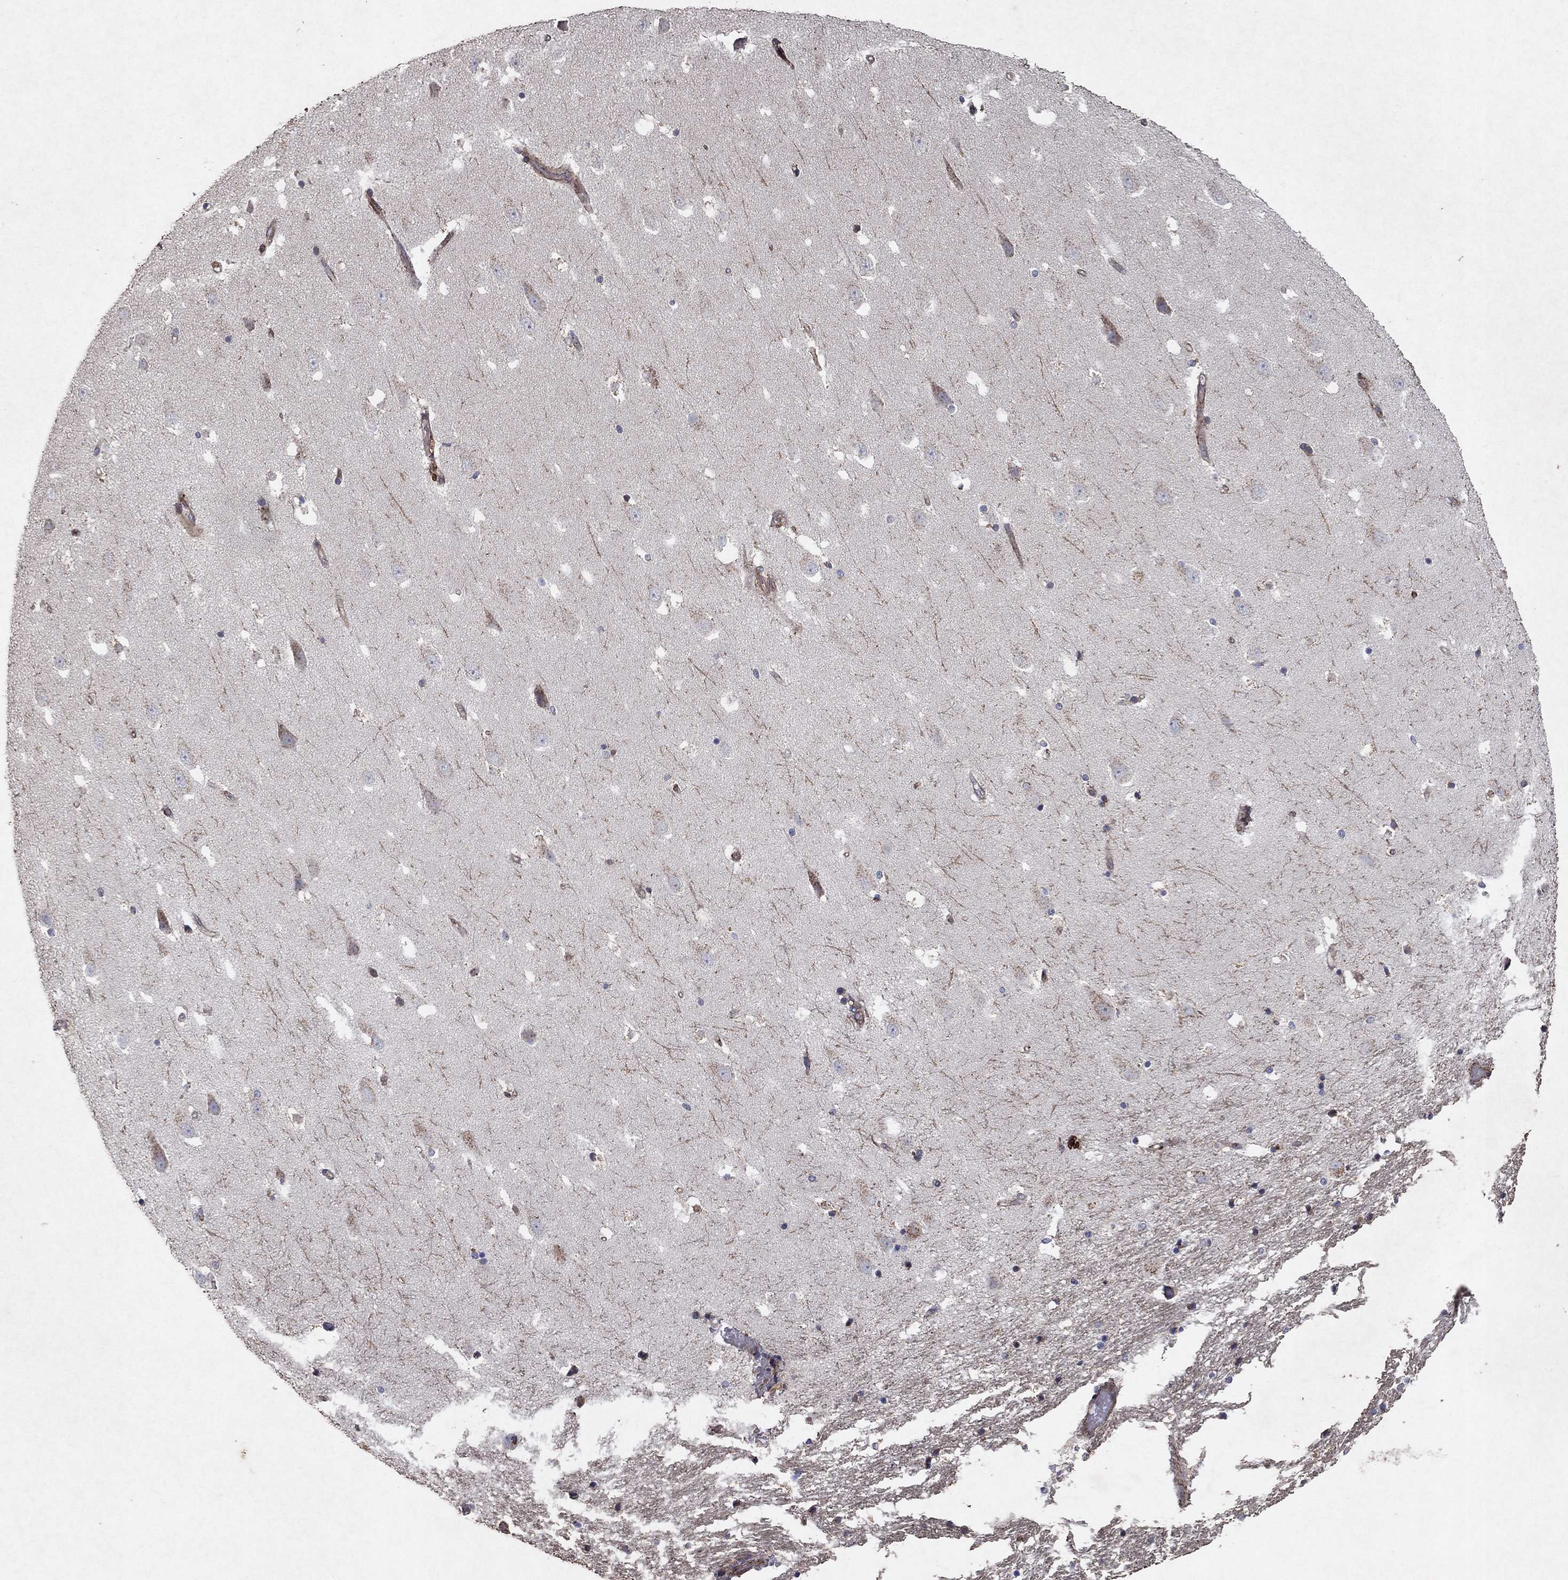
{"staining": {"intensity": "strong", "quantity": "<25%", "location": "cytoplasmic/membranous"}, "tissue": "hippocampus", "cell_type": "Glial cells", "image_type": "normal", "snomed": [{"axis": "morphology", "description": "Normal tissue, NOS"}, {"axis": "topography", "description": "Hippocampus"}], "caption": "High-power microscopy captured an IHC image of unremarkable hippocampus, revealing strong cytoplasmic/membranous expression in approximately <25% of glial cells. (DAB IHC with brightfield microscopy, high magnification).", "gene": "FRG1", "patient": {"sex": "male", "age": 49}}